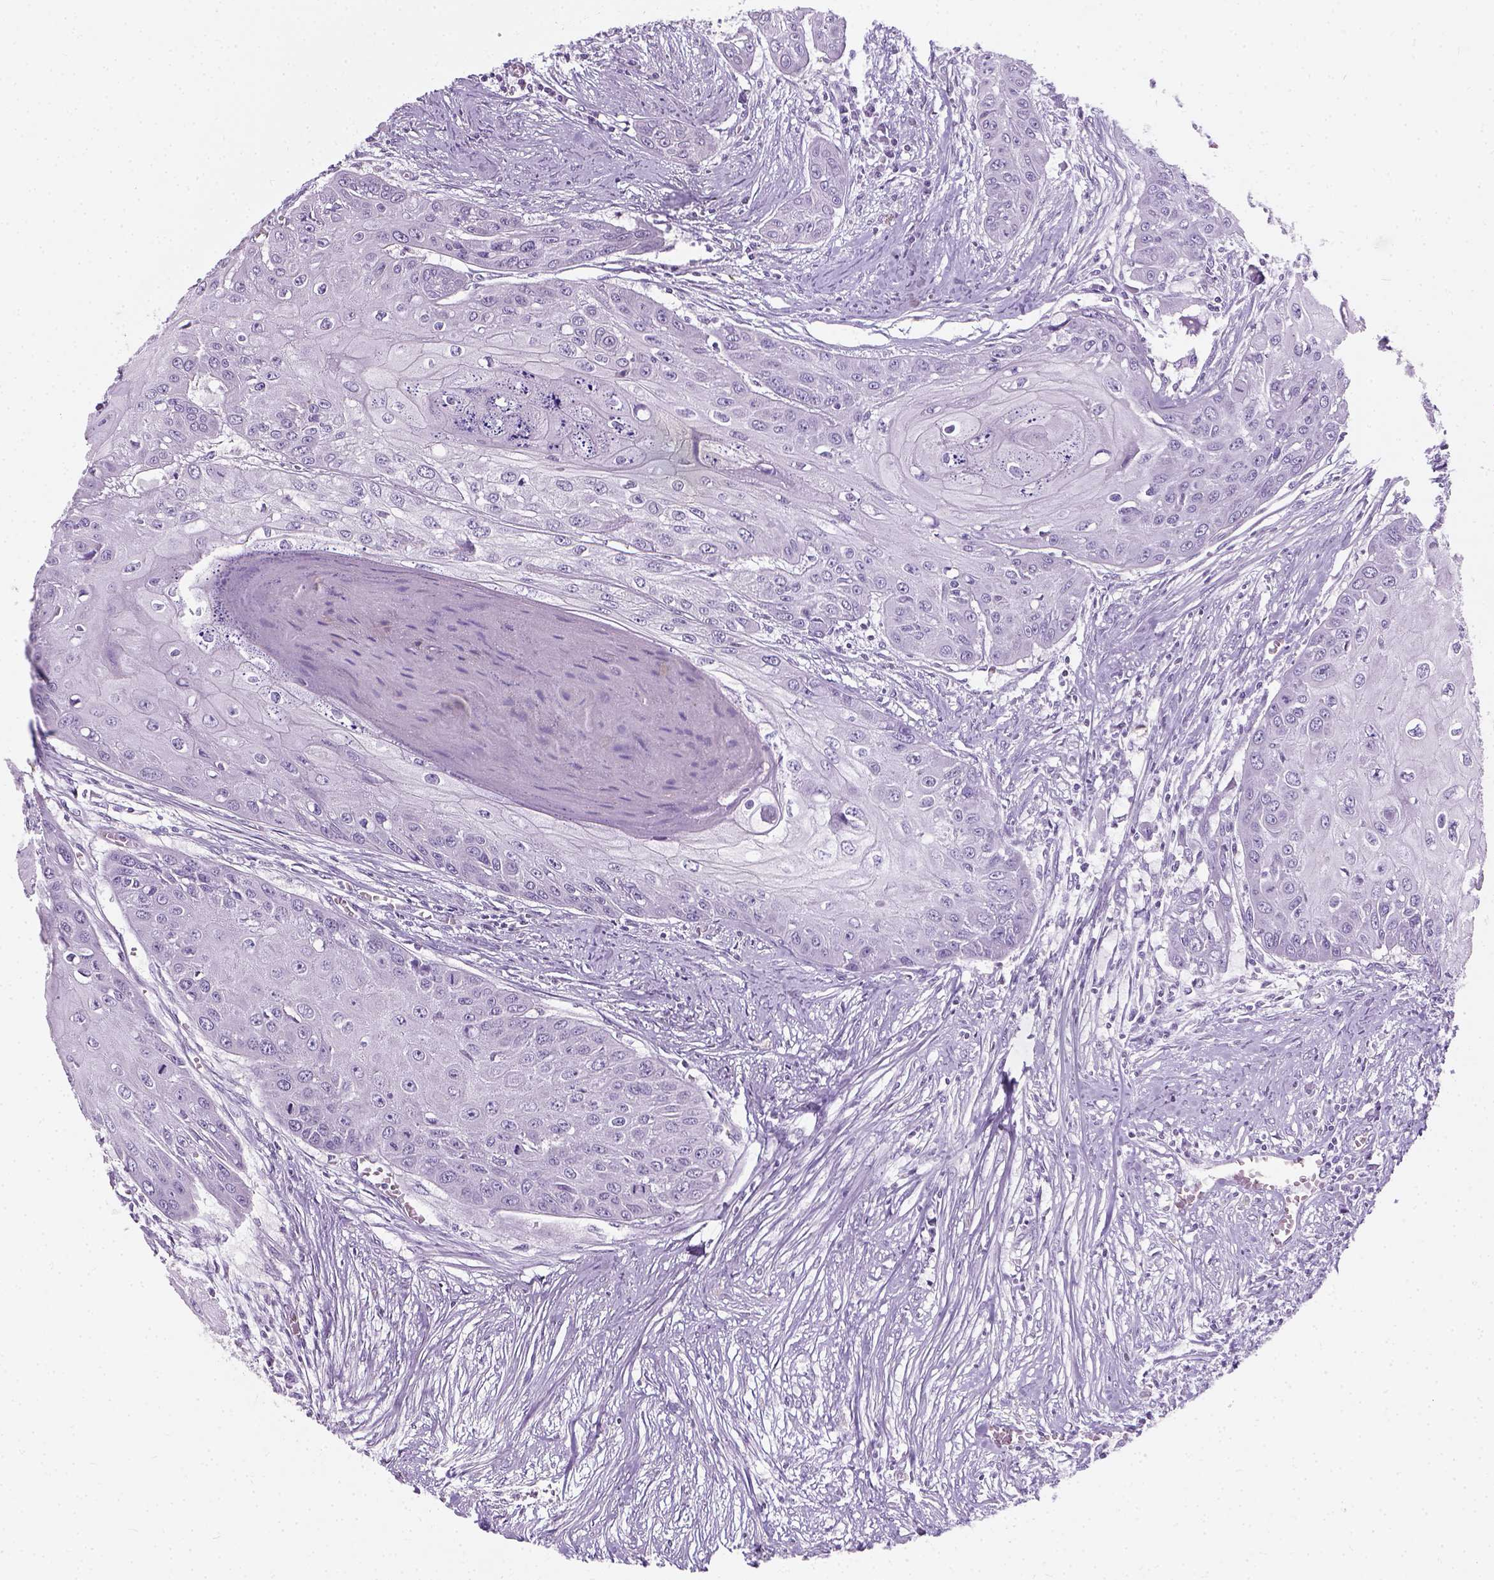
{"staining": {"intensity": "negative", "quantity": "none", "location": "none"}, "tissue": "head and neck cancer", "cell_type": "Tumor cells", "image_type": "cancer", "snomed": [{"axis": "morphology", "description": "Squamous cell carcinoma, NOS"}, {"axis": "topography", "description": "Oral tissue"}, {"axis": "topography", "description": "Head-Neck"}], "caption": "This is an IHC histopathology image of head and neck cancer. There is no positivity in tumor cells.", "gene": "CHODL", "patient": {"sex": "male", "age": 71}}